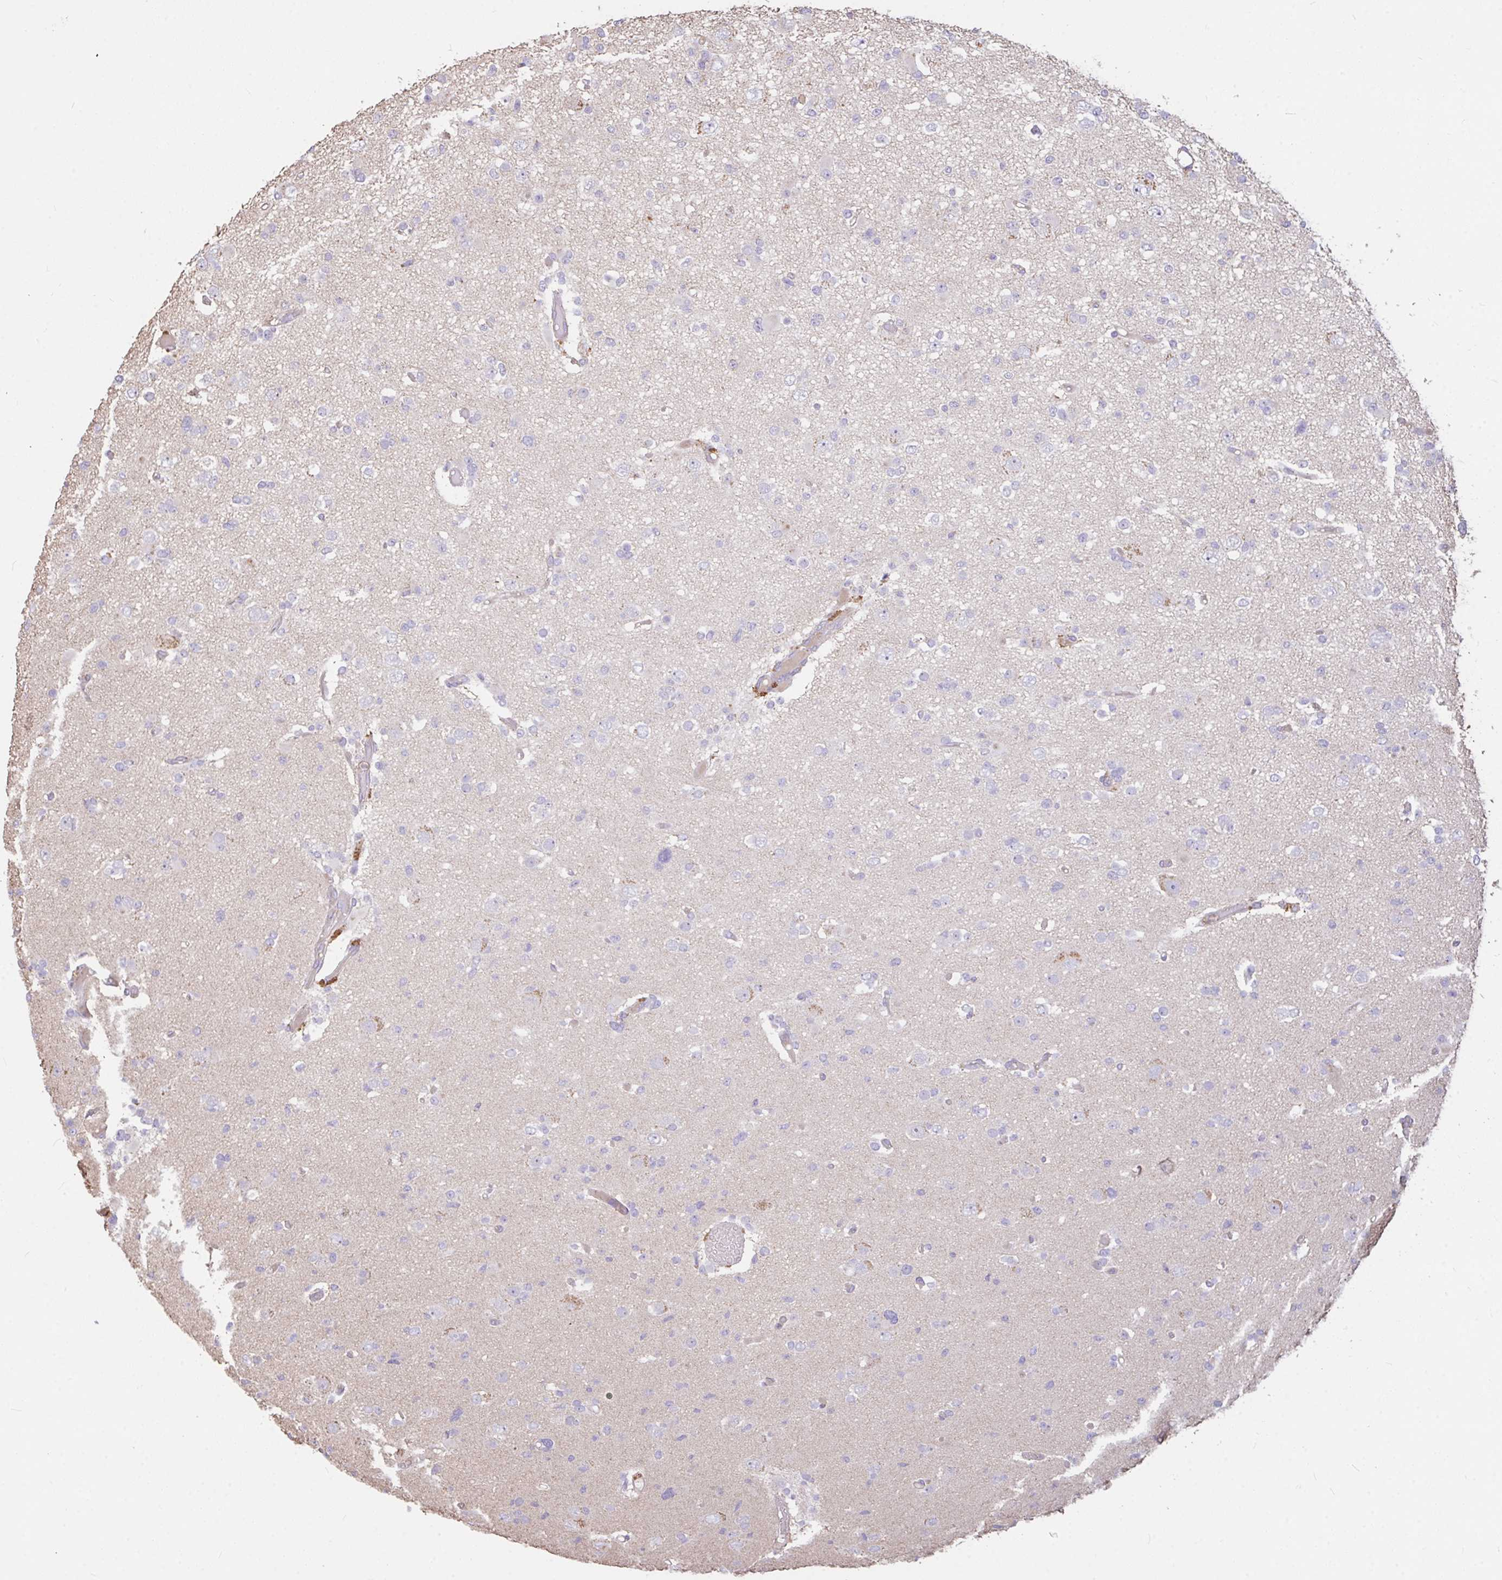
{"staining": {"intensity": "negative", "quantity": "none", "location": "none"}, "tissue": "glioma", "cell_type": "Tumor cells", "image_type": "cancer", "snomed": [{"axis": "morphology", "description": "Glioma, malignant, Low grade"}, {"axis": "topography", "description": "Brain"}], "caption": "The immunohistochemistry (IHC) image has no significant staining in tumor cells of malignant glioma (low-grade) tissue.", "gene": "FCER1A", "patient": {"sex": "female", "age": 22}}